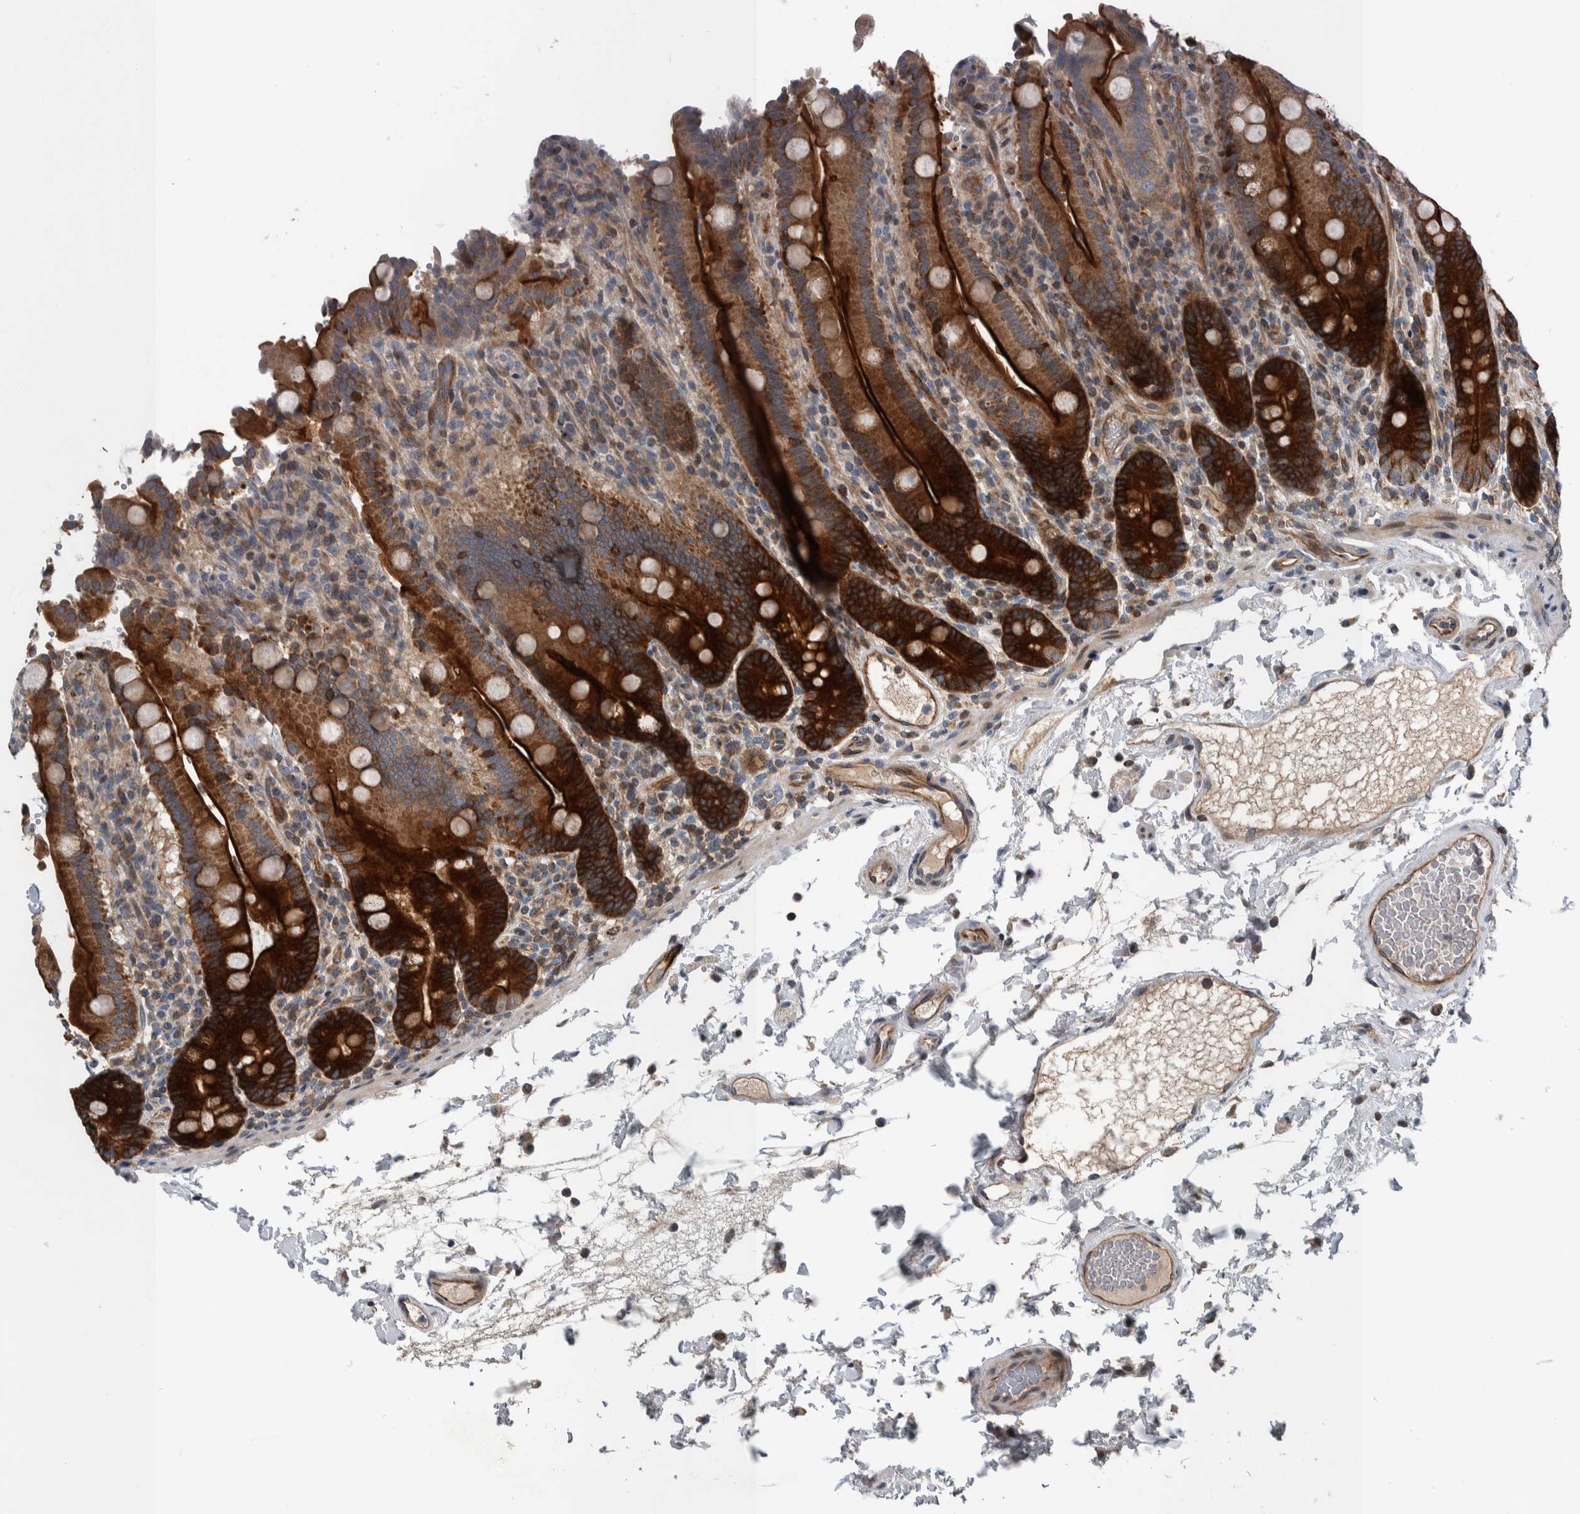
{"staining": {"intensity": "strong", "quantity": ">75%", "location": "cytoplasmic/membranous"}, "tissue": "duodenum", "cell_type": "Glandular cells", "image_type": "normal", "snomed": [{"axis": "morphology", "description": "Normal tissue, NOS"}, {"axis": "topography", "description": "Small intestine, NOS"}], "caption": "IHC (DAB (3,3'-diaminobenzidine)) staining of benign human duodenum reveals strong cytoplasmic/membranous protein positivity in about >75% of glandular cells. (Brightfield microscopy of DAB IHC at high magnification).", "gene": "BAIAP2L1", "patient": {"sex": "female", "age": 71}}